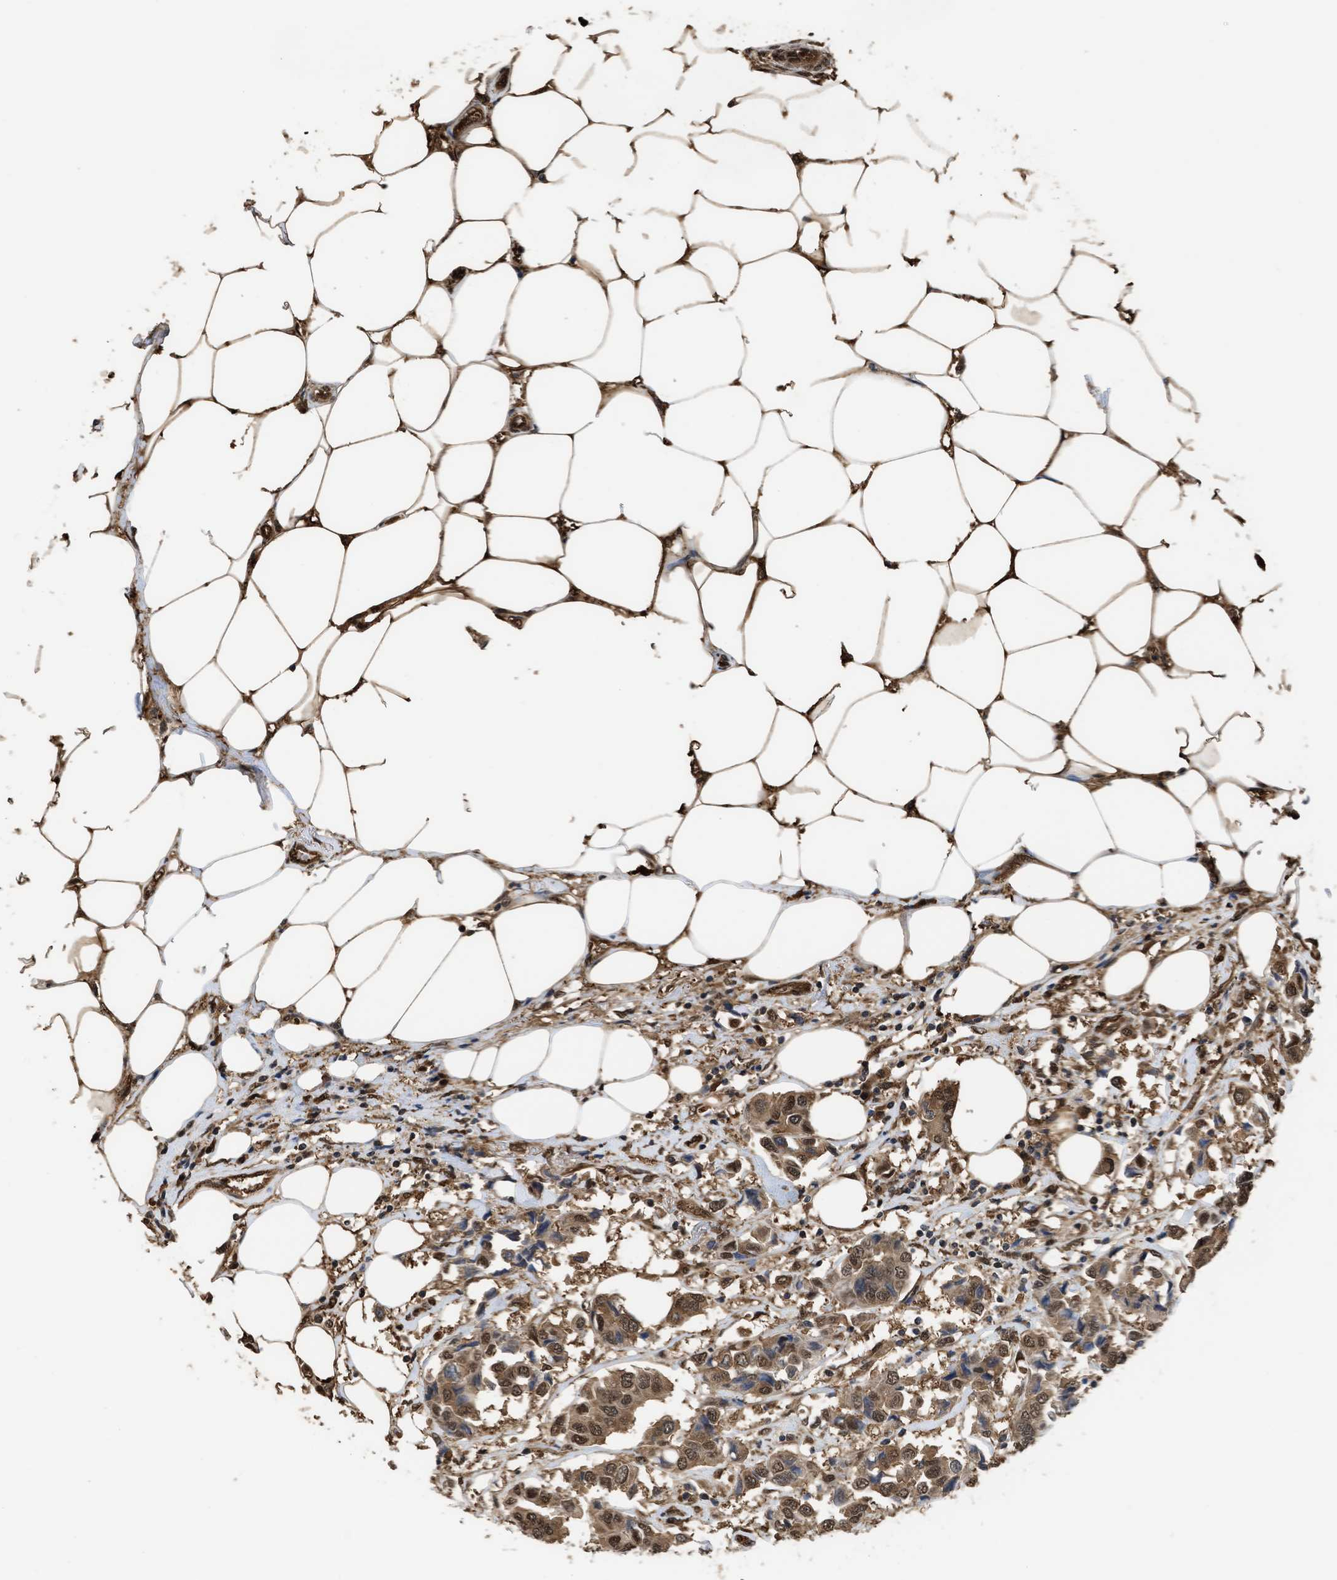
{"staining": {"intensity": "moderate", "quantity": ">75%", "location": "nuclear"}, "tissue": "breast cancer", "cell_type": "Tumor cells", "image_type": "cancer", "snomed": [{"axis": "morphology", "description": "Duct carcinoma"}, {"axis": "topography", "description": "Breast"}], "caption": "The photomicrograph exhibits a brown stain indicating the presence of a protein in the nuclear of tumor cells in breast cancer.", "gene": "YWHAG", "patient": {"sex": "female", "age": 80}}